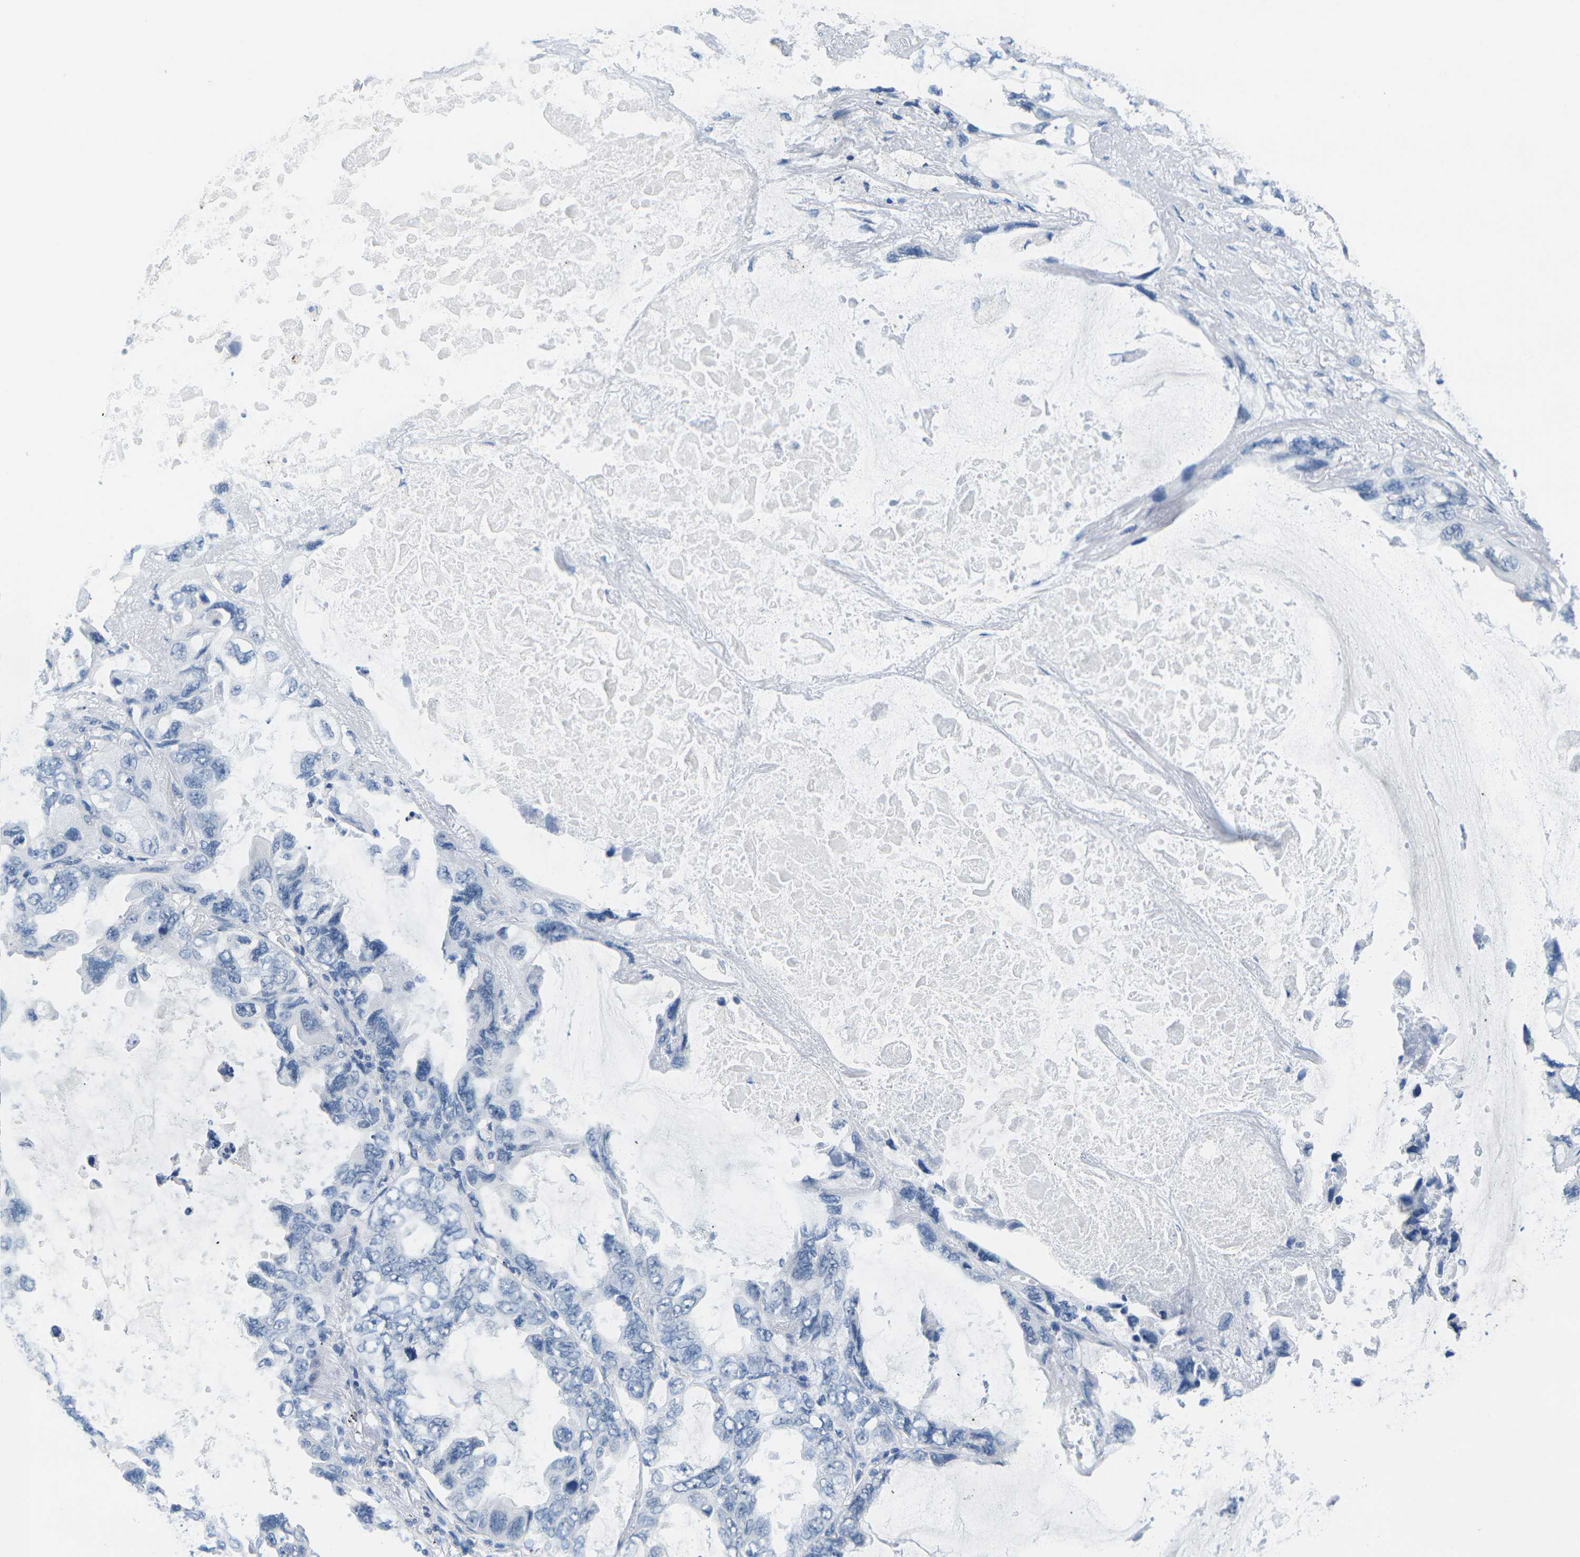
{"staining": {"intensity": "negative", "quantity": "none", "location": "none"}, "tissue": "lung cancer", "cell_type": "Tumor cells", "image_type": "cancer", "snomed": [{"axis": "morphology", "description": "Squamous cell carcinoma, NOS"}, {"axis": "topography", "description": "Lung"}], "caption": "Immunohistochemistry of squamous cell carcinoma (lung) exhibits no staining in tumor cells. The staining was performed using DAB to visualize the protein expression in brown, while the nuclei were stained in blue with hematoxylin (Magnification: 20x).", "gene": "CTAG1A", "patient": {"sex": "female", "age": 73}}